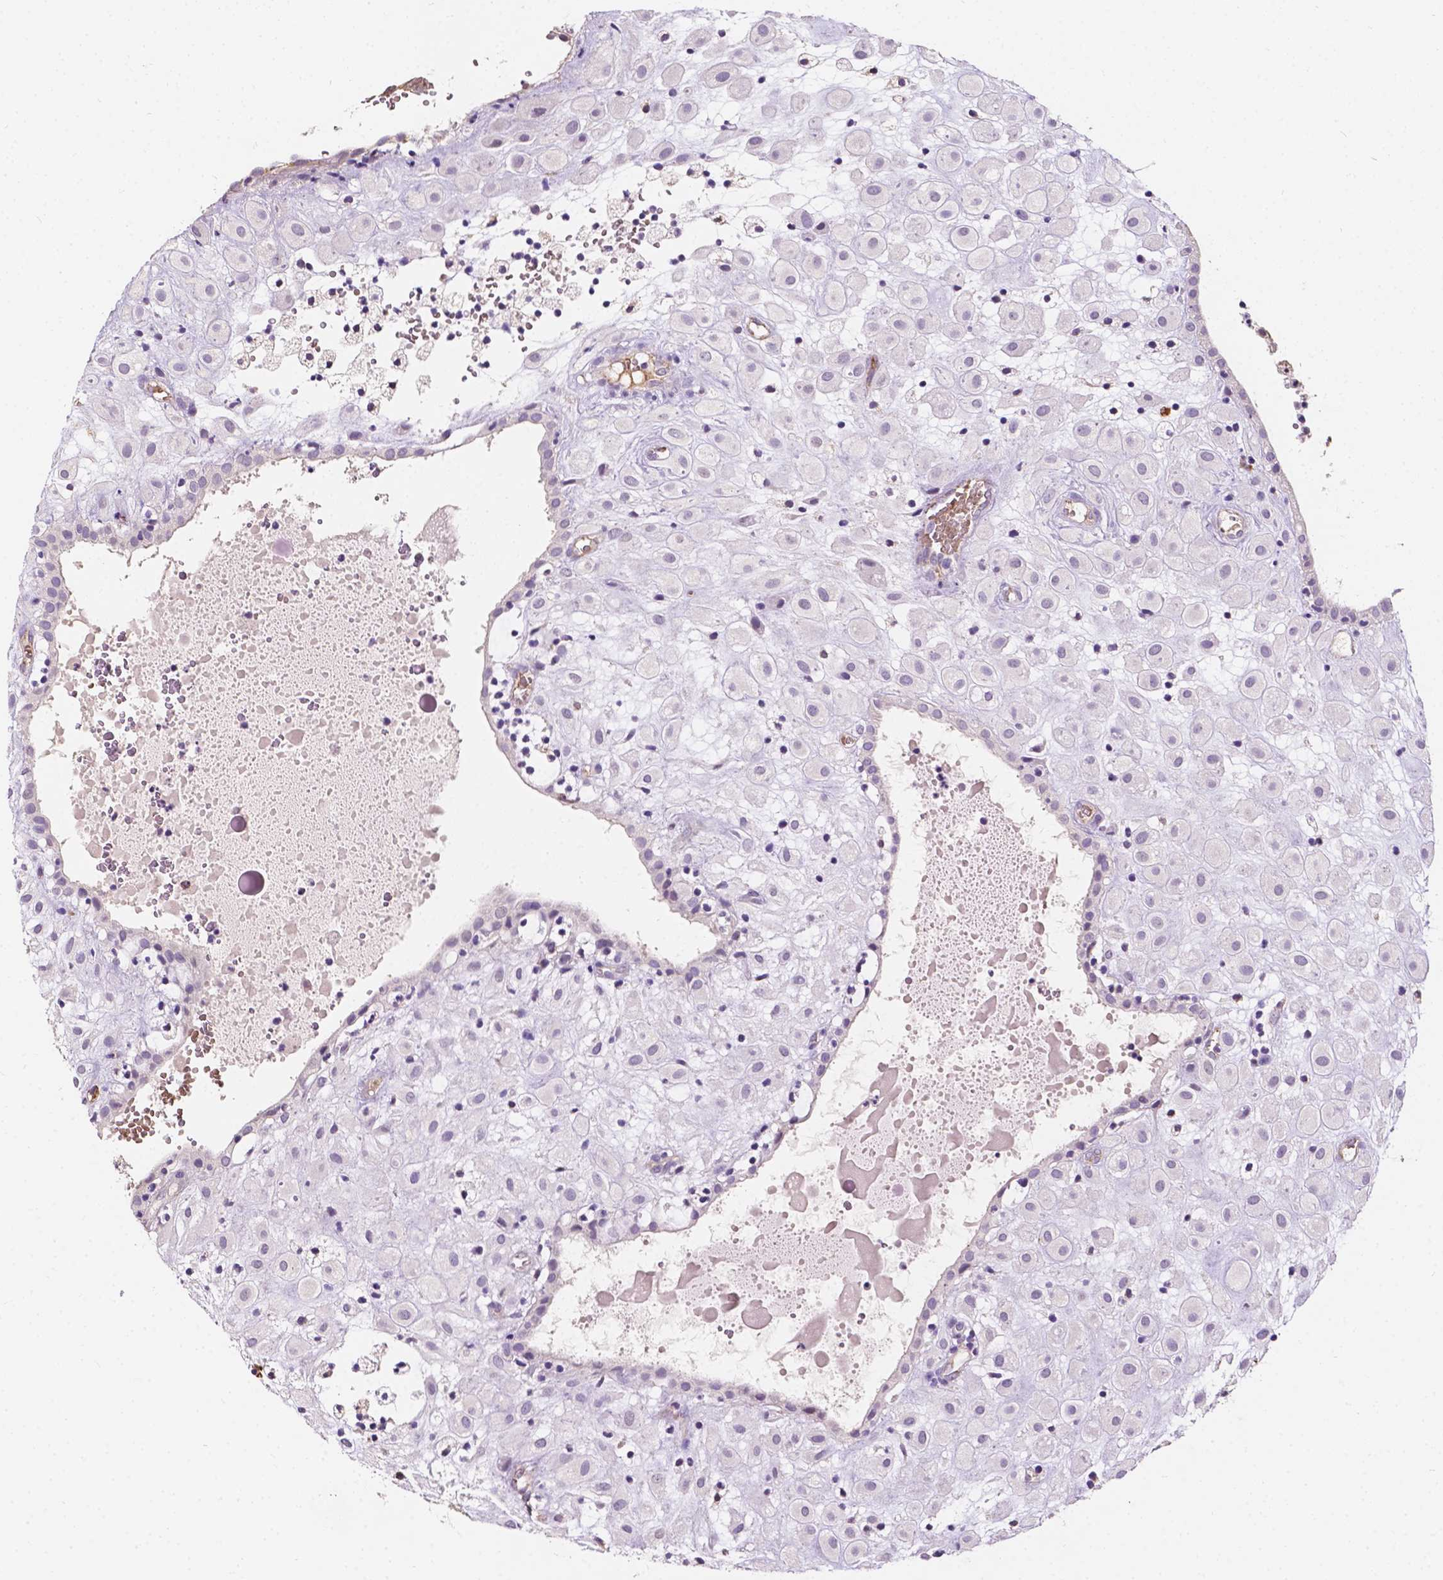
{"staining": {"intensity": "negative", "quantity": "none", "location": "none"}, "tissue": "placenta", "cell_type": "Decidual cells", "image_type": "normal", "snomed": [{"axis": "morphology", "description": "Normal tissue, NOS"}, {"axis": "topography", "description": "Placenta"}], "caption": "A high-resolution photomicrograph shows immunohistochemistry staining of benign placenta, which demonstrates no significant positivity in decidual cells. (IHC, brightfield microscopy, high magnification).", "gene": "SLC22A4", "patient": {"sex": "female", "age": 24}}